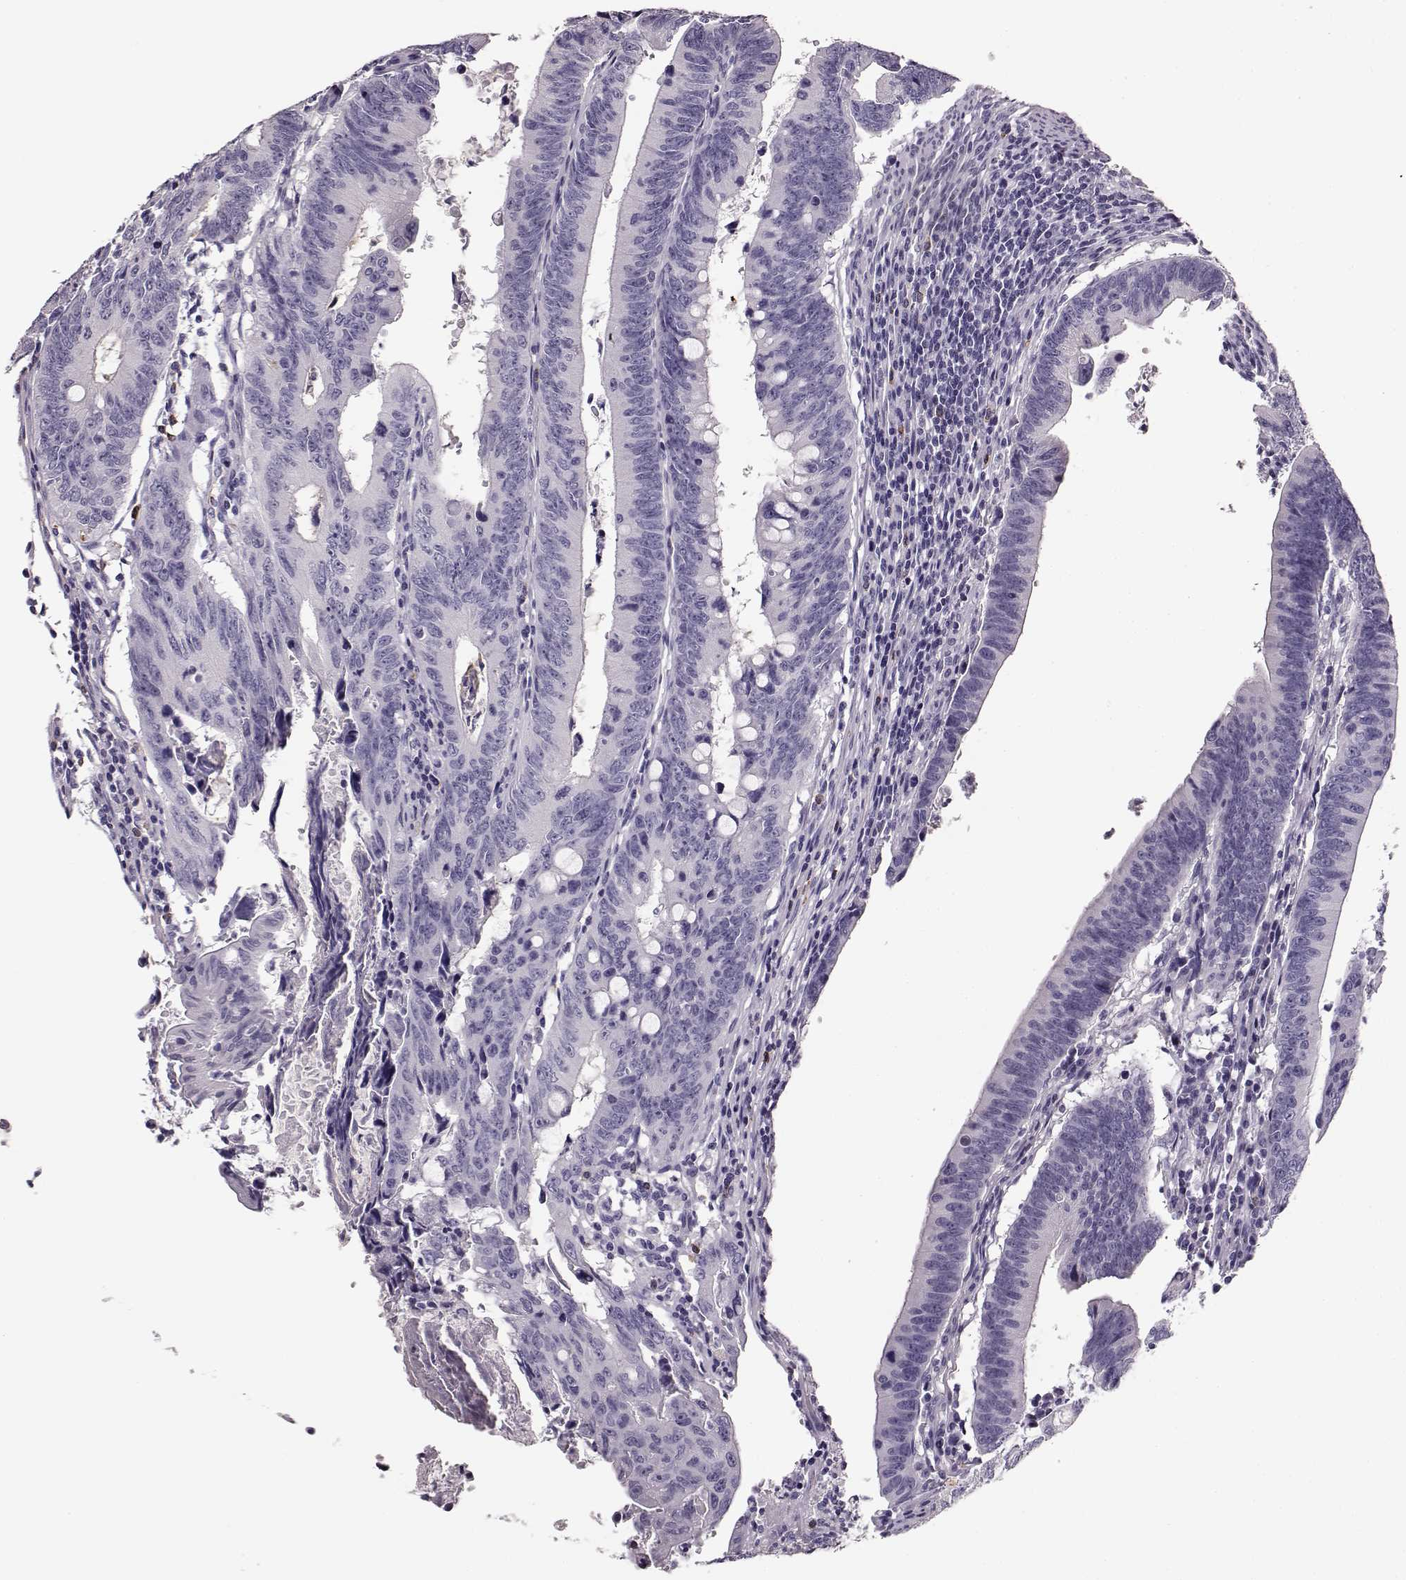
{"staining": {"intensity": "negative", "quantity": "none", "location": "none"}, "tissue": "colorectal cancer", "cell_type": "Tumor cells", "image_type": "cancer", "snomed": [{"axis": "morphology", "description": "Adenocarcinoma, NOS"}, {"axis": "topography", "description": "Colon"}], "caption": "Micrograph shows no protein positivity in tumor cells of colorectal cancer (adenocarcinoma) tissue.", "gene": "NPTXR", "patient": {"sex": "female", "age": 87}}